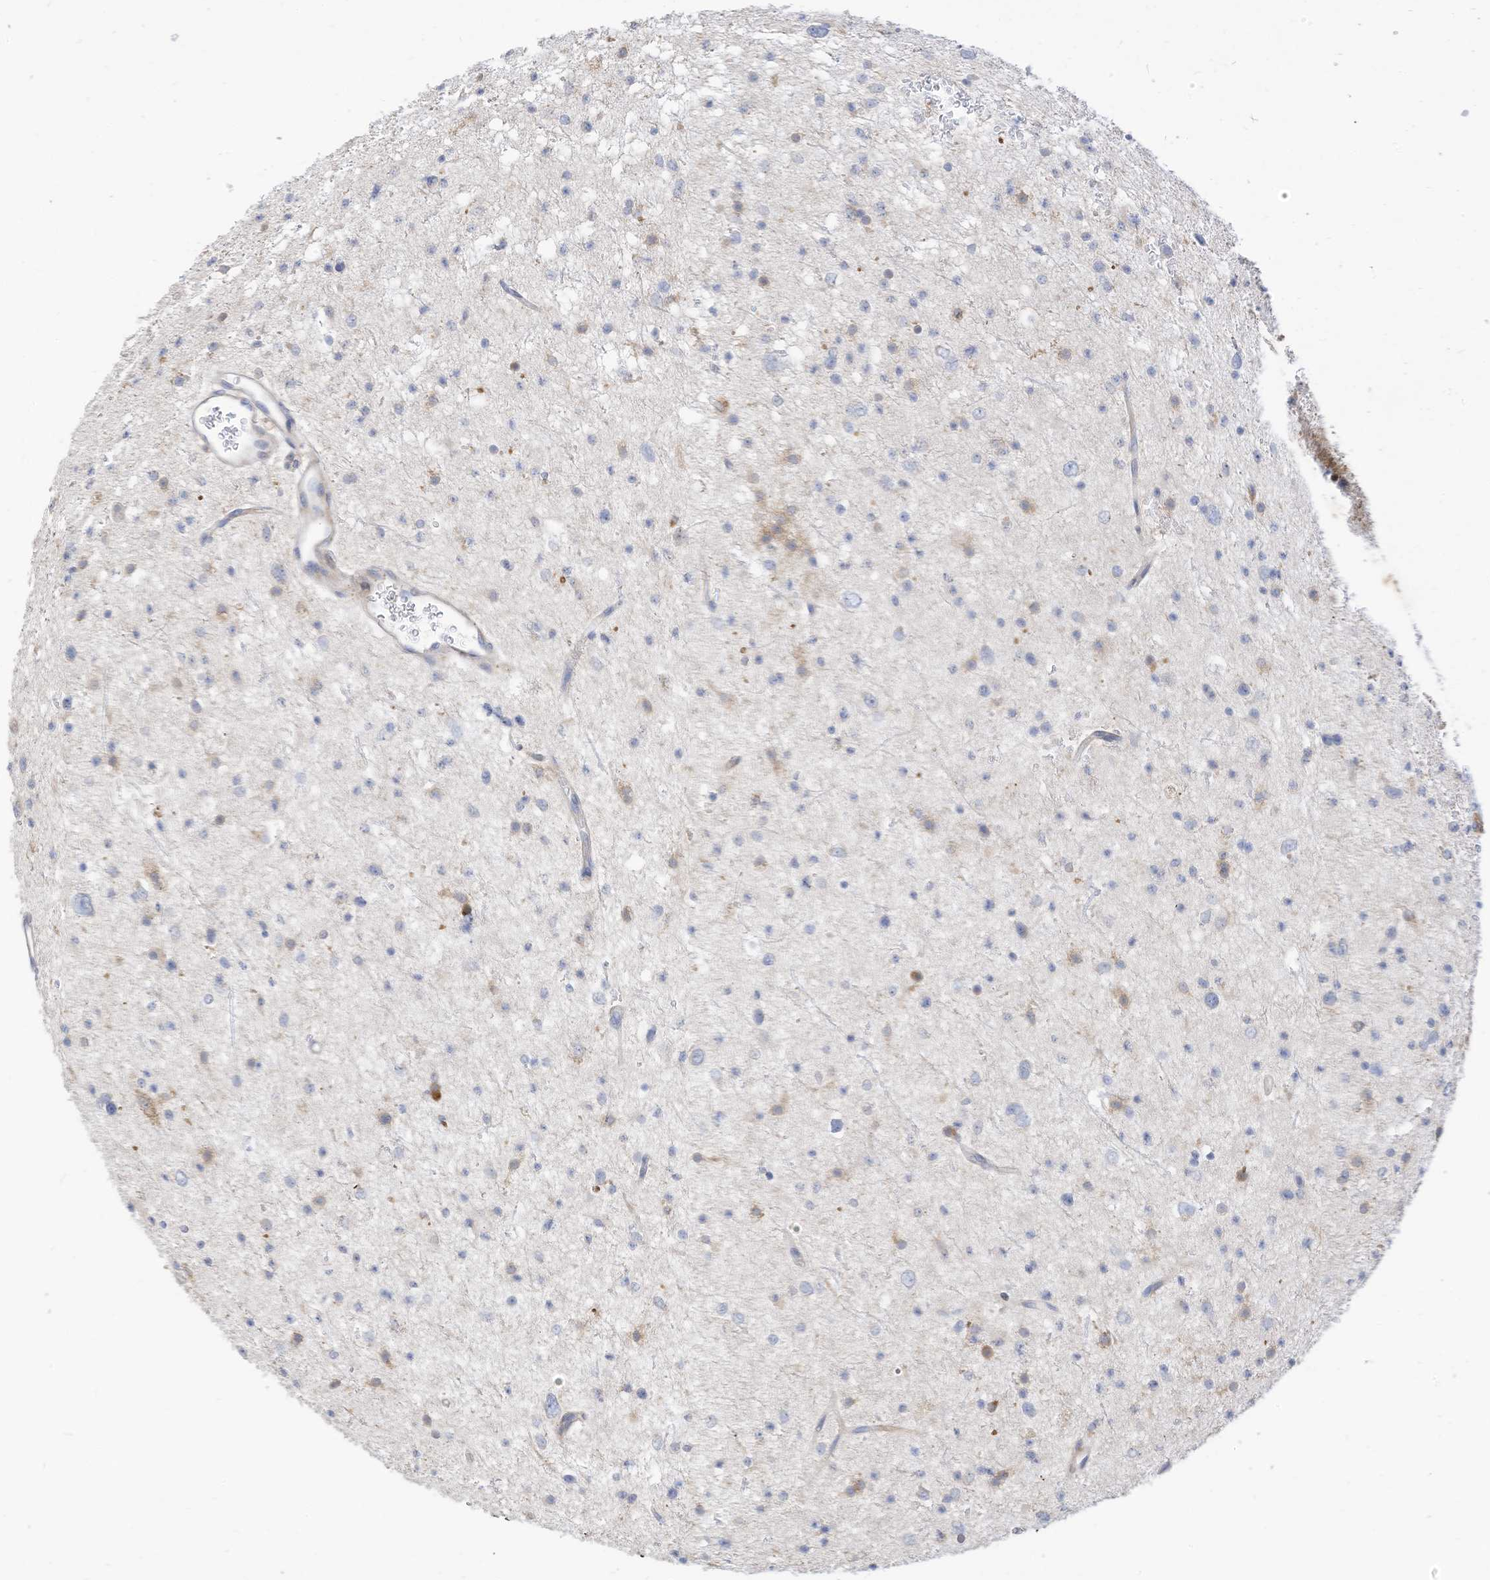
{"staining": {"intensity": "negative", "quantity": "none", "location": "none"}, "tissue": "glioma", "cell_type": "Tumor cells", "image_type": "cancer", "snomed": [{"axis": "morphology", "description": "Glioma, malignant, Low grade"}, {"axis": "topography", "description": "Brain"}], "caption": "This is a photomicrograph of immunohistochemistry (IHC) staining of glioma, which shows no staining in tumor cells.", "gene": "ATP13A1", "patient": {"sex": "female", "age": 37}}